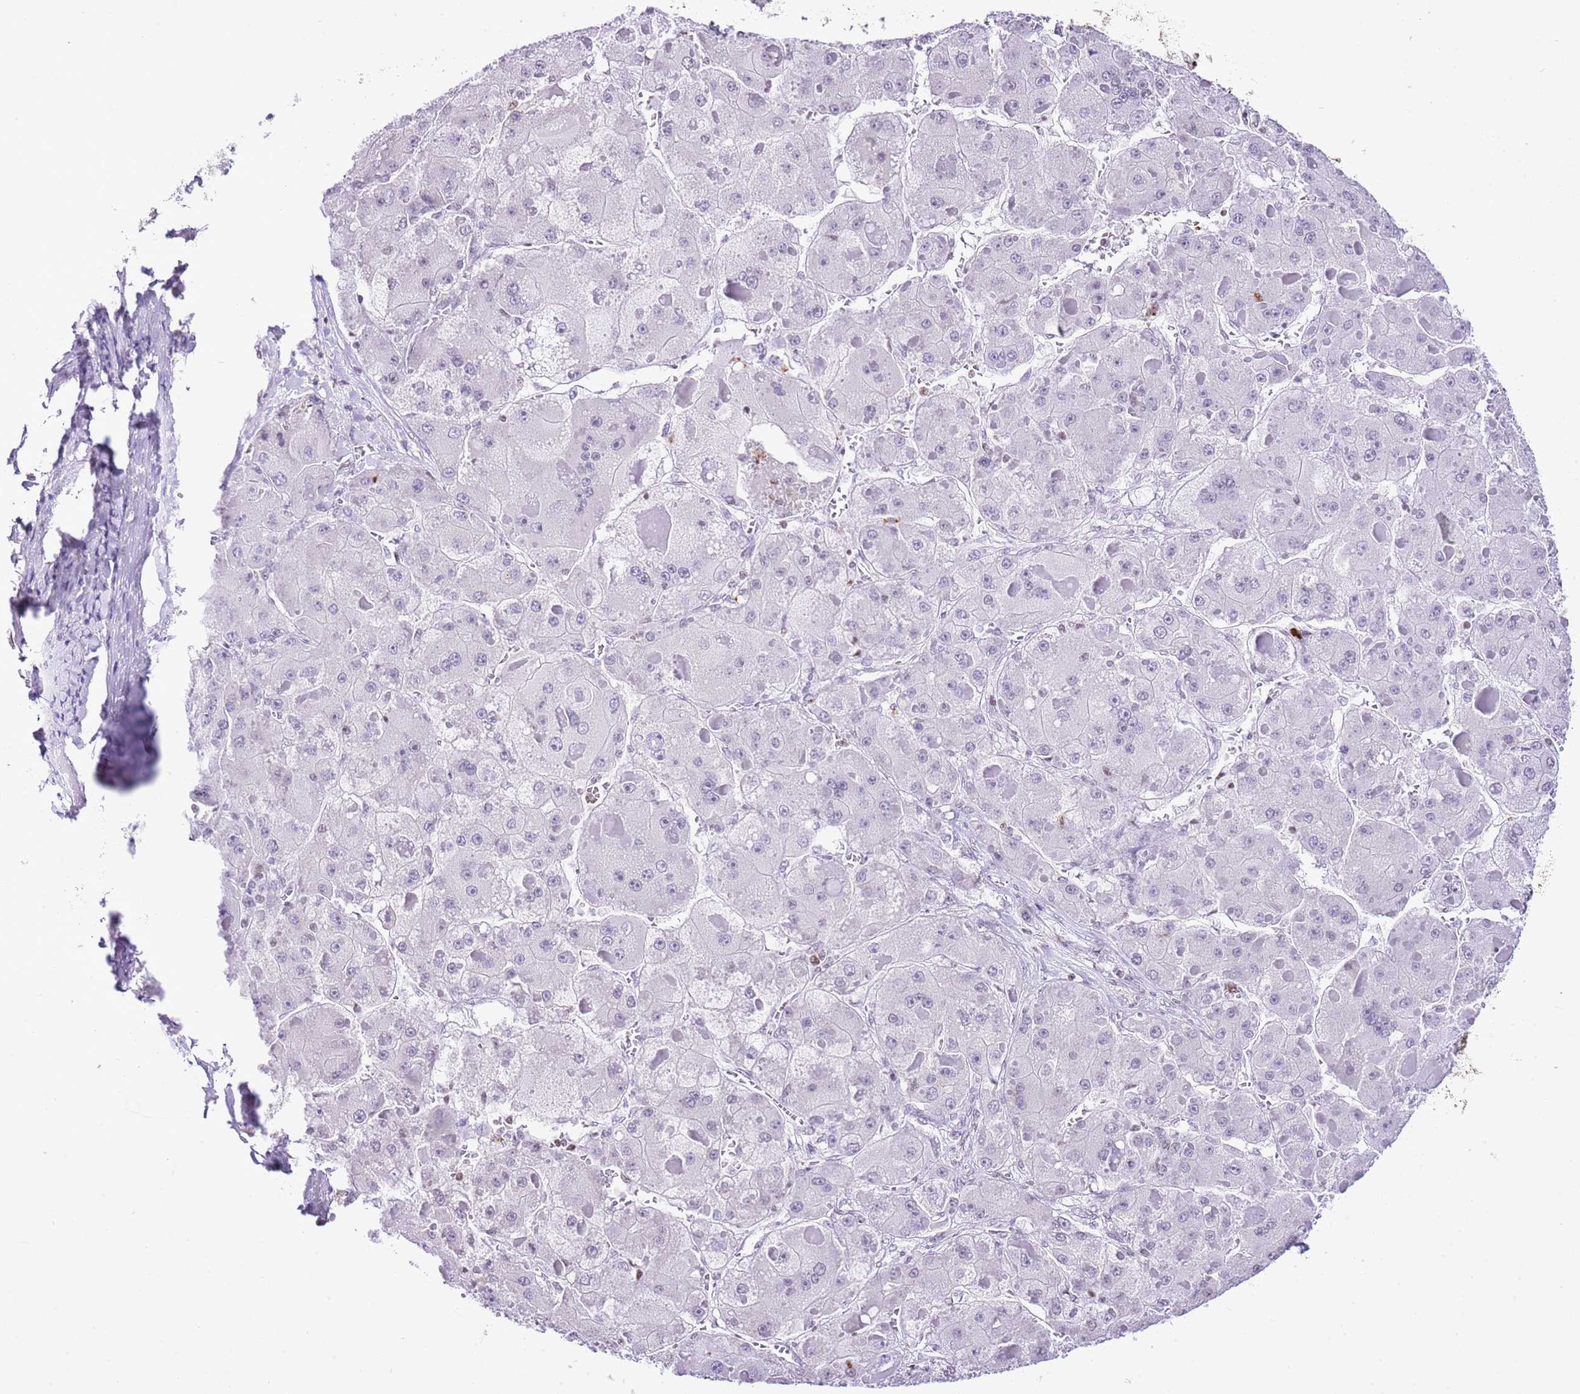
{"staining": {"intensity": "negative", "quantity": "none", "location": "none"}, "tissue": "liver cancer", "cell_type": "Tumor cells", "image_type": "cancer", "snomed": [{"axis": "morphology", "description": "Carcinoma, Hepatocellular, NOS"}, {"axis": "topography", "description": "Liver"}], "caption": "This is a micrograph of IHC staining of liver cancer, which shows no staining in tumor cells.", "gene": "PRR15", "patient": {"sex": "female", "age": 73}}